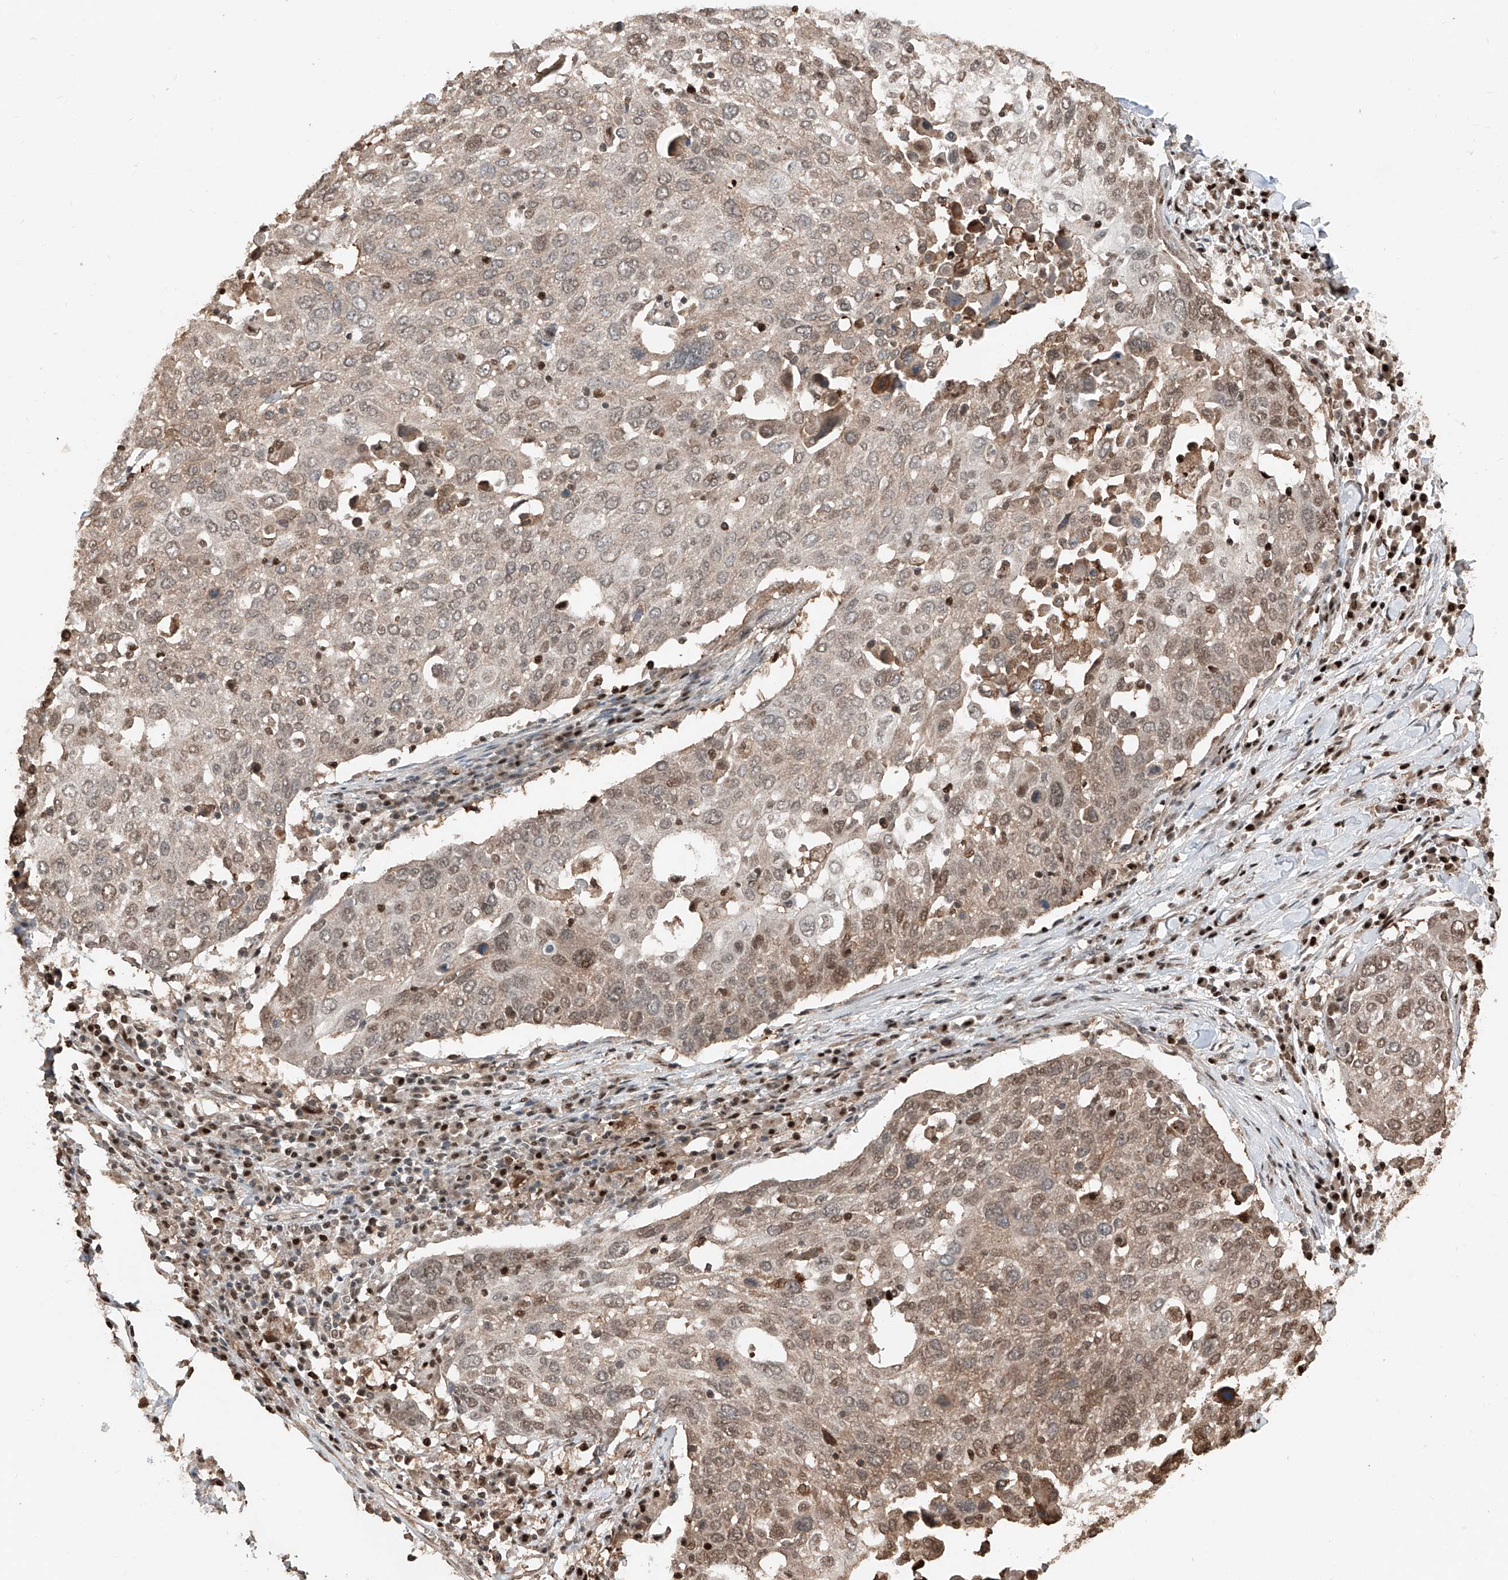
{"staining": {"intensity": "weak", "quantity": ">75%", "location": "cytoplasmic/membranous,nuclear"}, "tissue": "lung cancer", "cell_type": "Tumor cells", "image_type": "cancer", "snomed": [{"axis": "morphology", "description": "Squamous cell carcinoma, NOS"}, {"axis": "topography", "description": "Lung"}], "caption": "Weak cytoplasmic/membranous and nuclear protein positivity is appreciated in about >75% of tumor cells in lung squamous cell carcinoma. (DAB = brown stain, brightfield microscopy at high magnification).", "gene": "RMND1", "patient": {"sex": "male", "age": 65}}